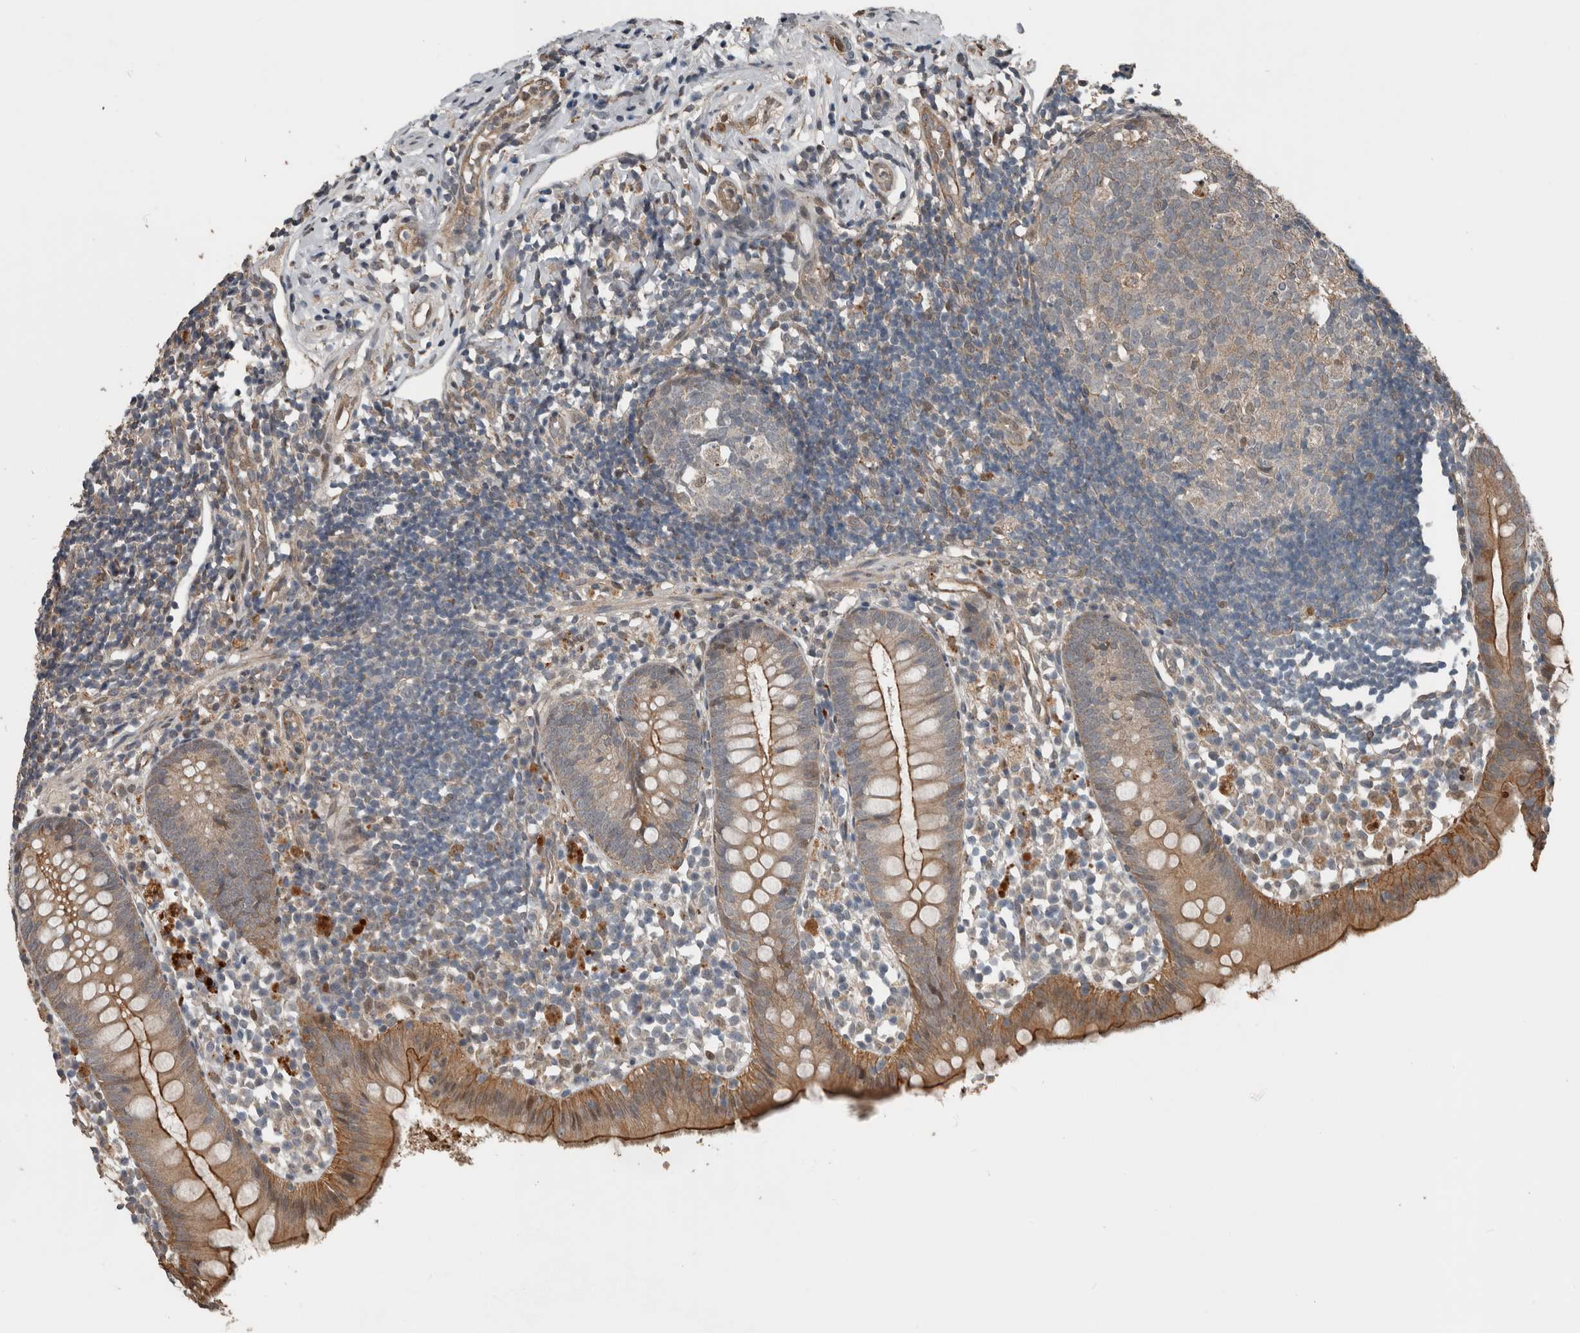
{"staining": {"intensity": "weak", "quantity": "25%-75%", "location": "cytoplasmic/membranous"}, "tissue": "appendix", "cell_type": "Glandular cells", "image_type": "normal", "snomed": [{"axis": "morphology", "description": "Normal tissue, NOS"}, {"axis": "topography", "description": "Appendix"}], "caption": "Protein analysis of benign appendix exhibits weak cytoplasmic/membranous positivity in approximately 25%-75% of glandular cells. (brown staining indicates protein expression, while blue staining denotes nuclei).", "gene": "YOD1", "patient": {"sex": "female", "age": 20}}